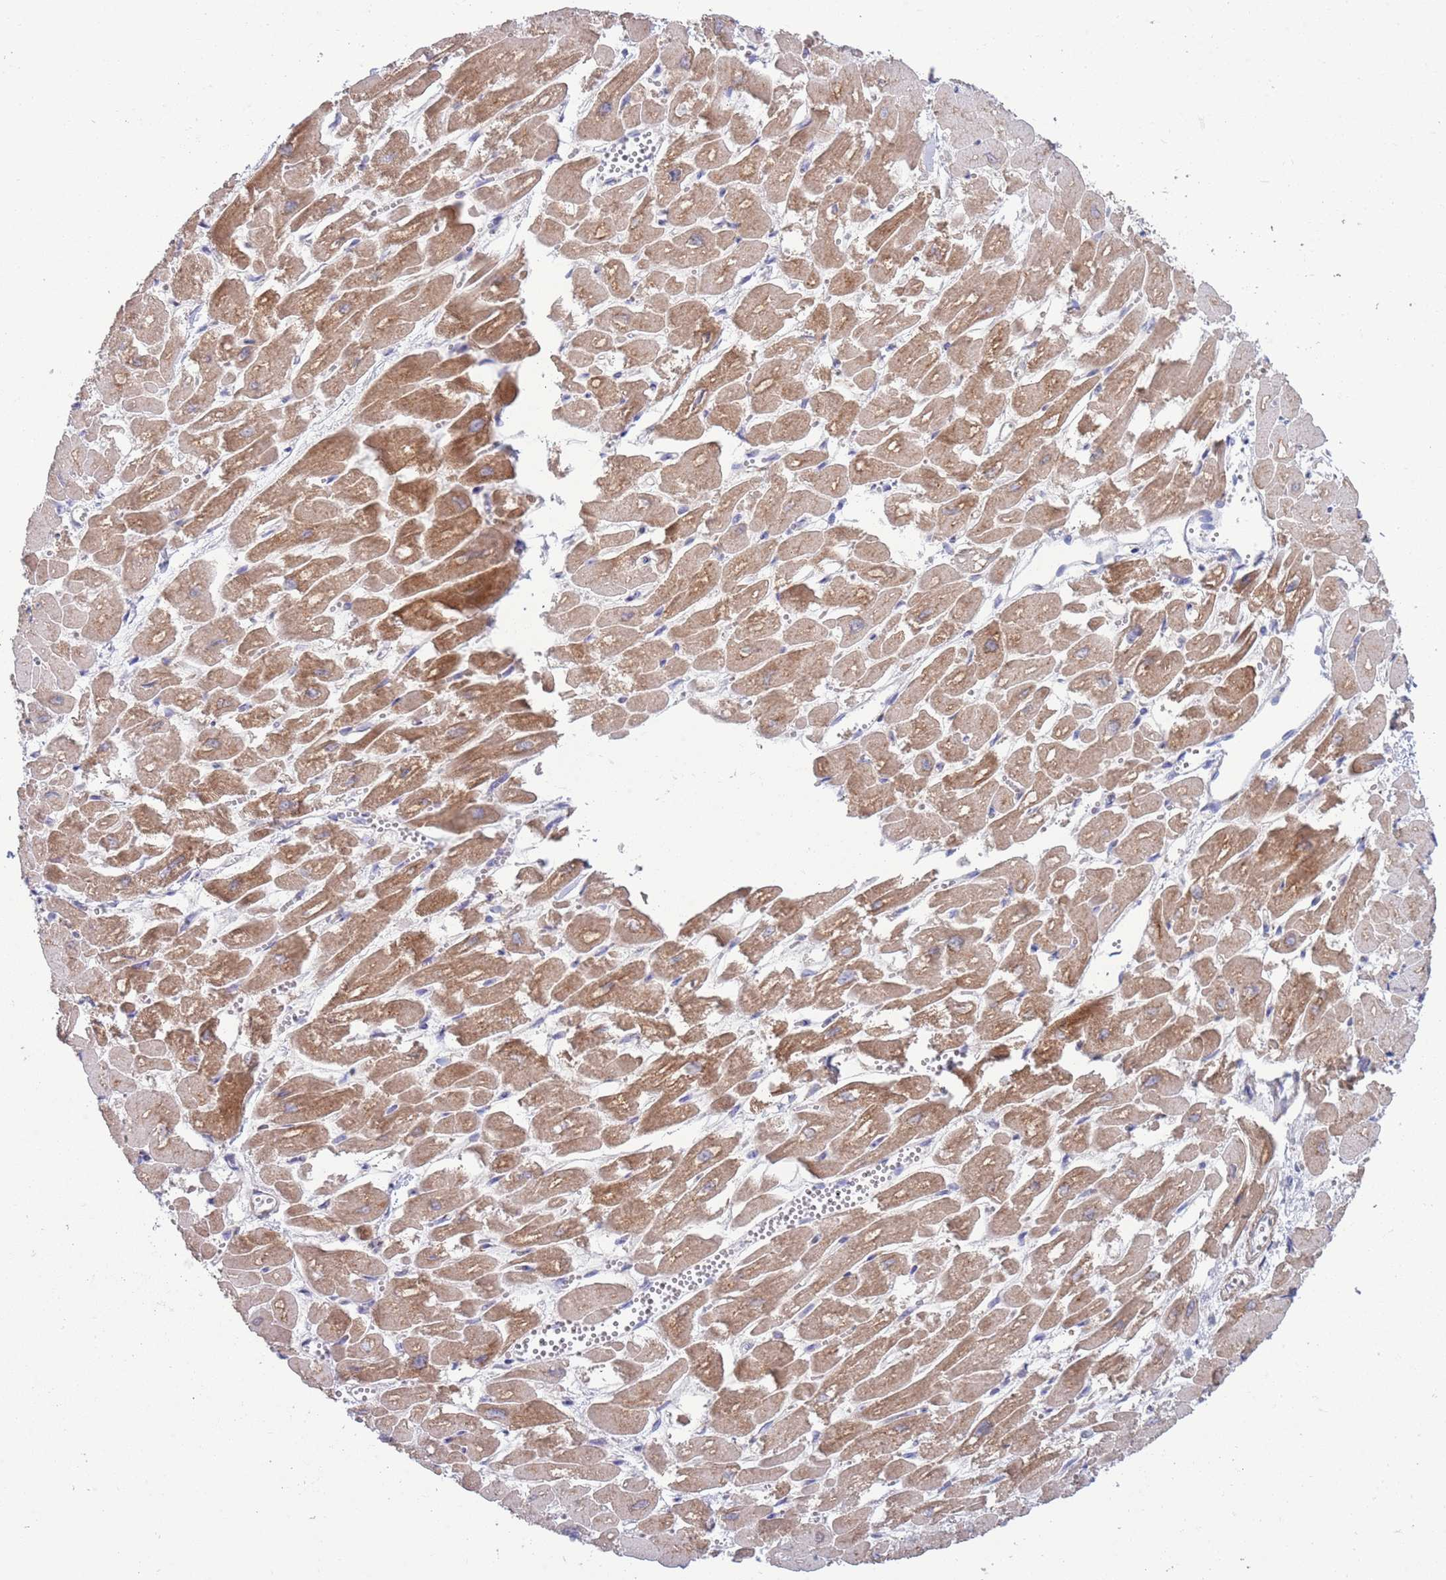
{"staining": {"intensity": "moderate", "quantity": ">75%", "location": "cytoplasmic/membranous"}, "tissue": "heart muscle", "cell_type": "Cardiomyocytes", "image_type": "normal", "snomed": [{"axis": "morphology", "description": "Normal tissue, NOS"}, {"axis": "topography", "description": "Heart"}], "caption": "This histopathology image reveals immunohistochemistry (IHC) staining of unremarkable heart muscle, with medium moderate cytoplasmic/membranous positivity in about >75% of cardiomyocytes.", "gene": "ACSBG1", "patient": {"sex": "male", "age": 54}}